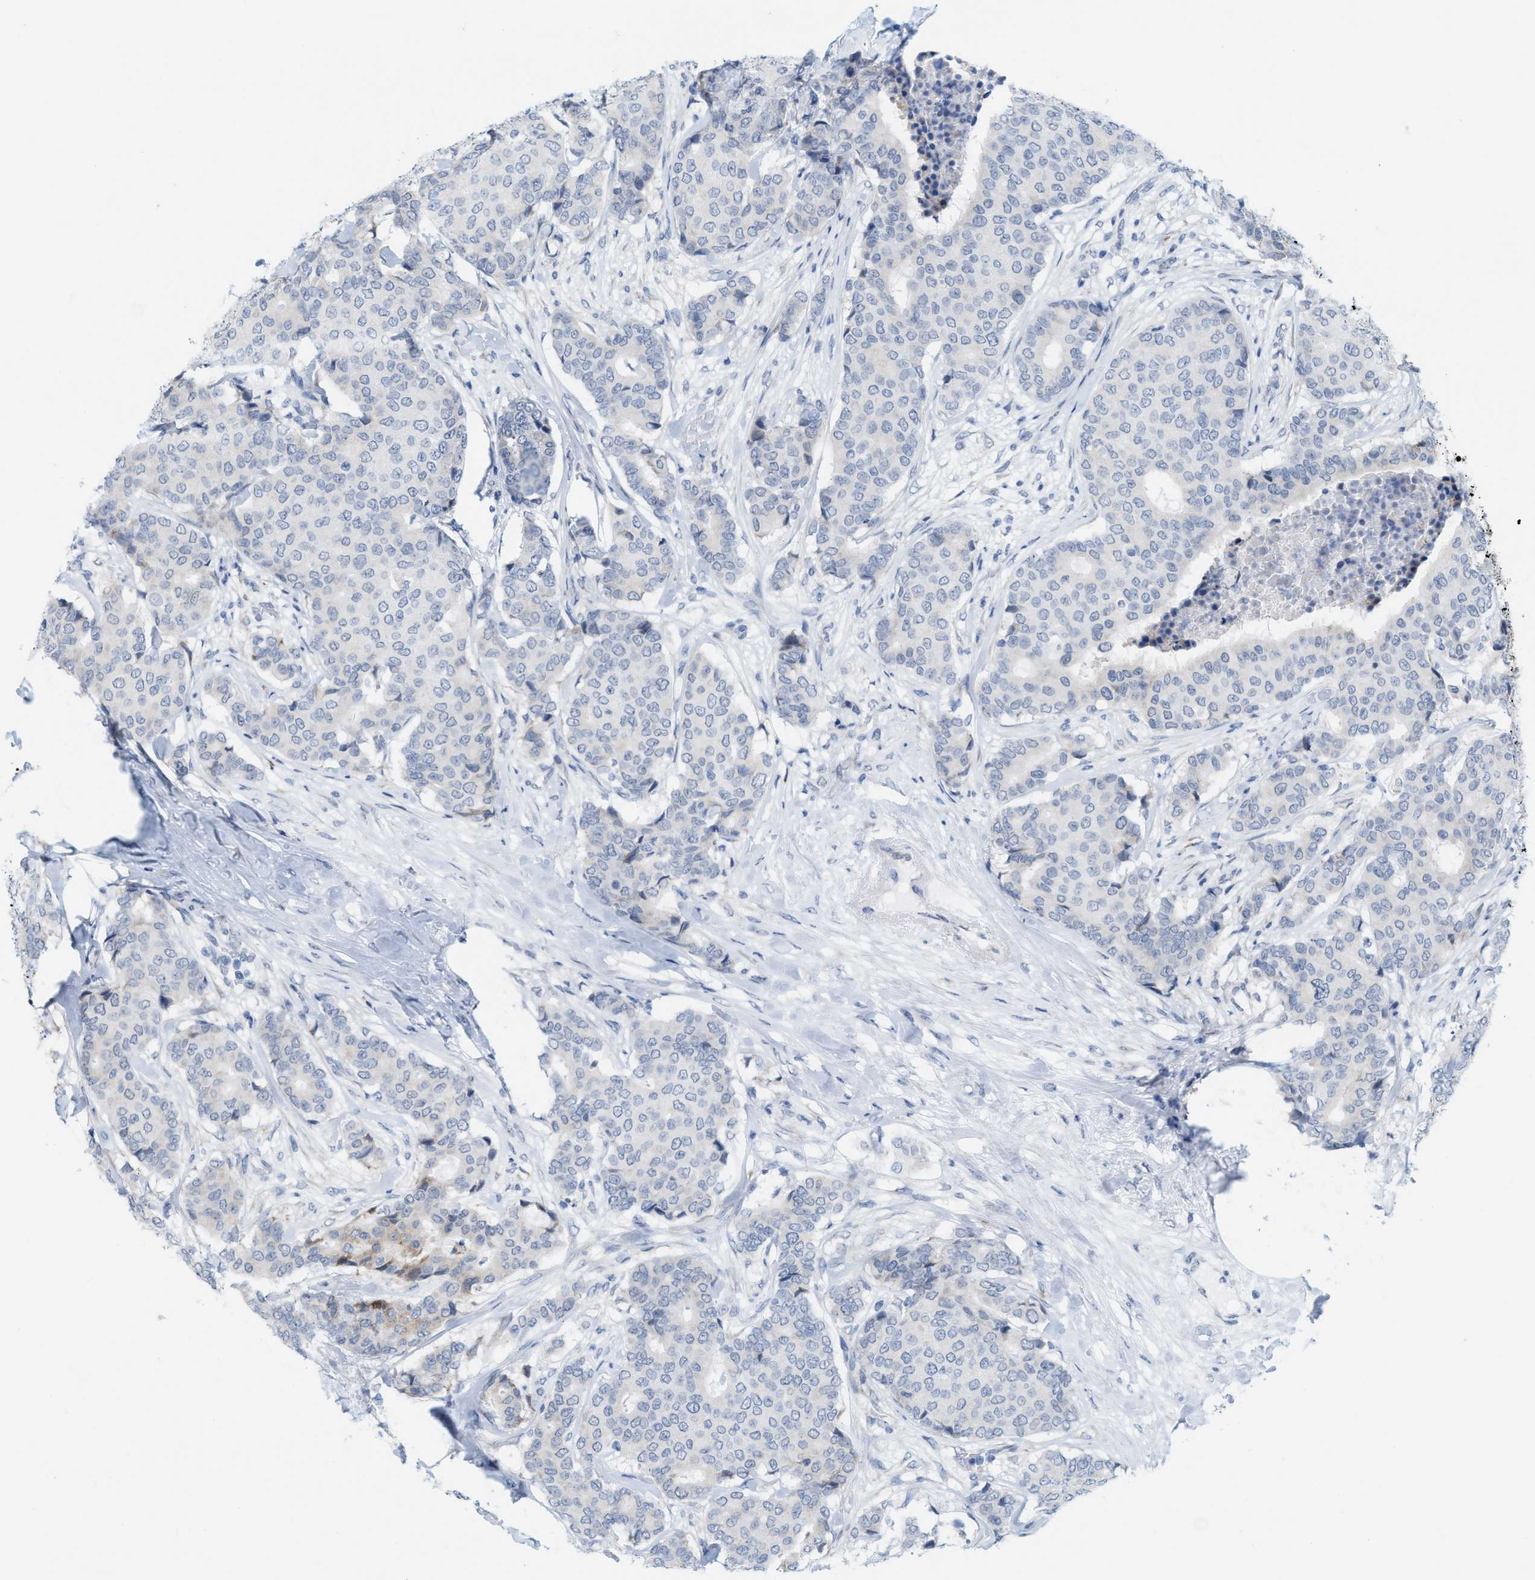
{"staining": {"intensity": "negative", "quantity": "none", "location": "none"}, "tissue": "breast cancer", "cell_type": "Tumor cells", "image_type": "cancer", "snomed": [{"axis": "morphology", "description": "Duct carcinoma"}, {"axis": "topography", "description": "Breast"}], "caption": "IHC of human breast cancer shows no expression in tumor cells.", "gene": "KIFC3", "patient": {"sex": "female", "age": 75}}